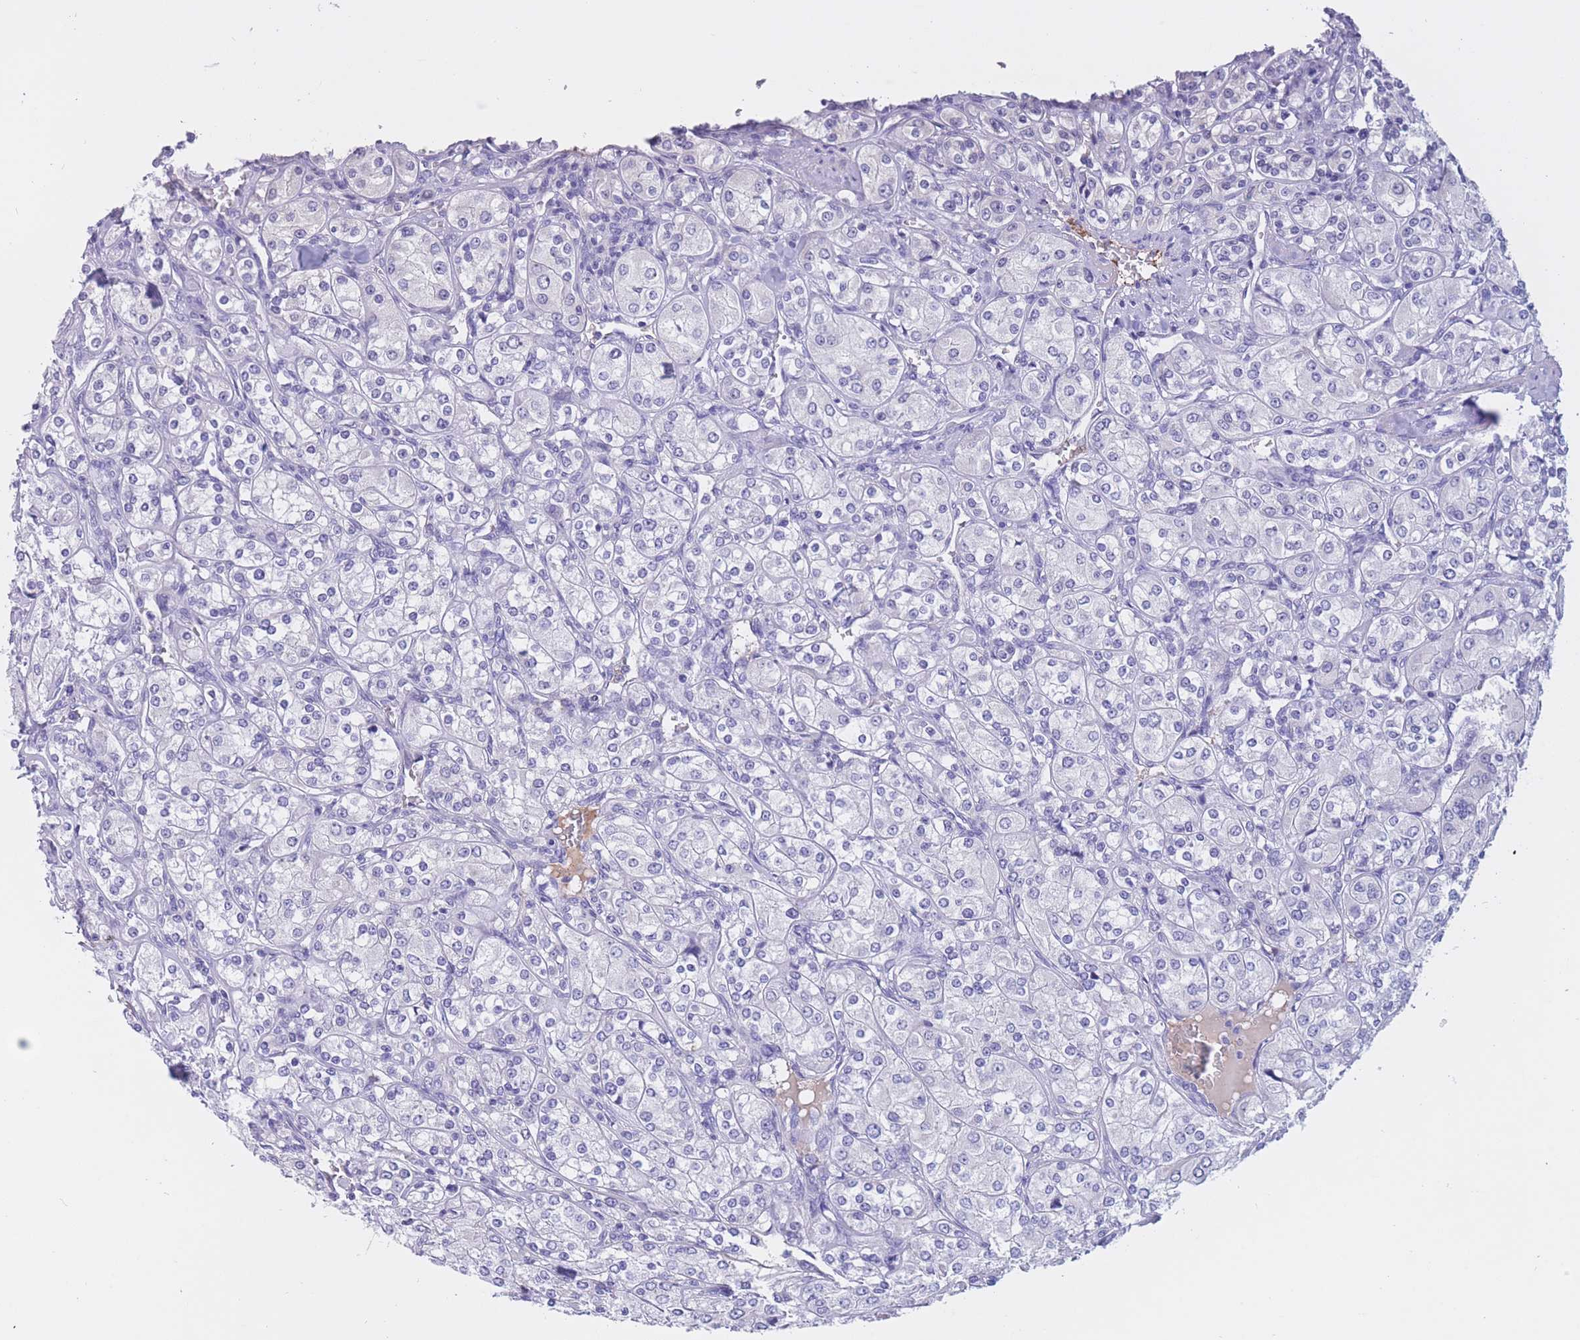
{"staining": {"intensity": "negative", "quantity": "none", "location": "none"}, "tissue": "renal cancer", "cell_type": "Tumor cells", "image_type": "cancer", "snomed": [{"axis": "morphology", "description": "Adenocarcinoma, NOS"}, {"axis": "topography", "description": "Kidney"}], "caption": "This is an IHC micrograph of human renal cancer (adenocarcinoma). There is no positivity in tumor cells.", "gene": "BOP1", "patient": {"sex": "male", "age": 77}}